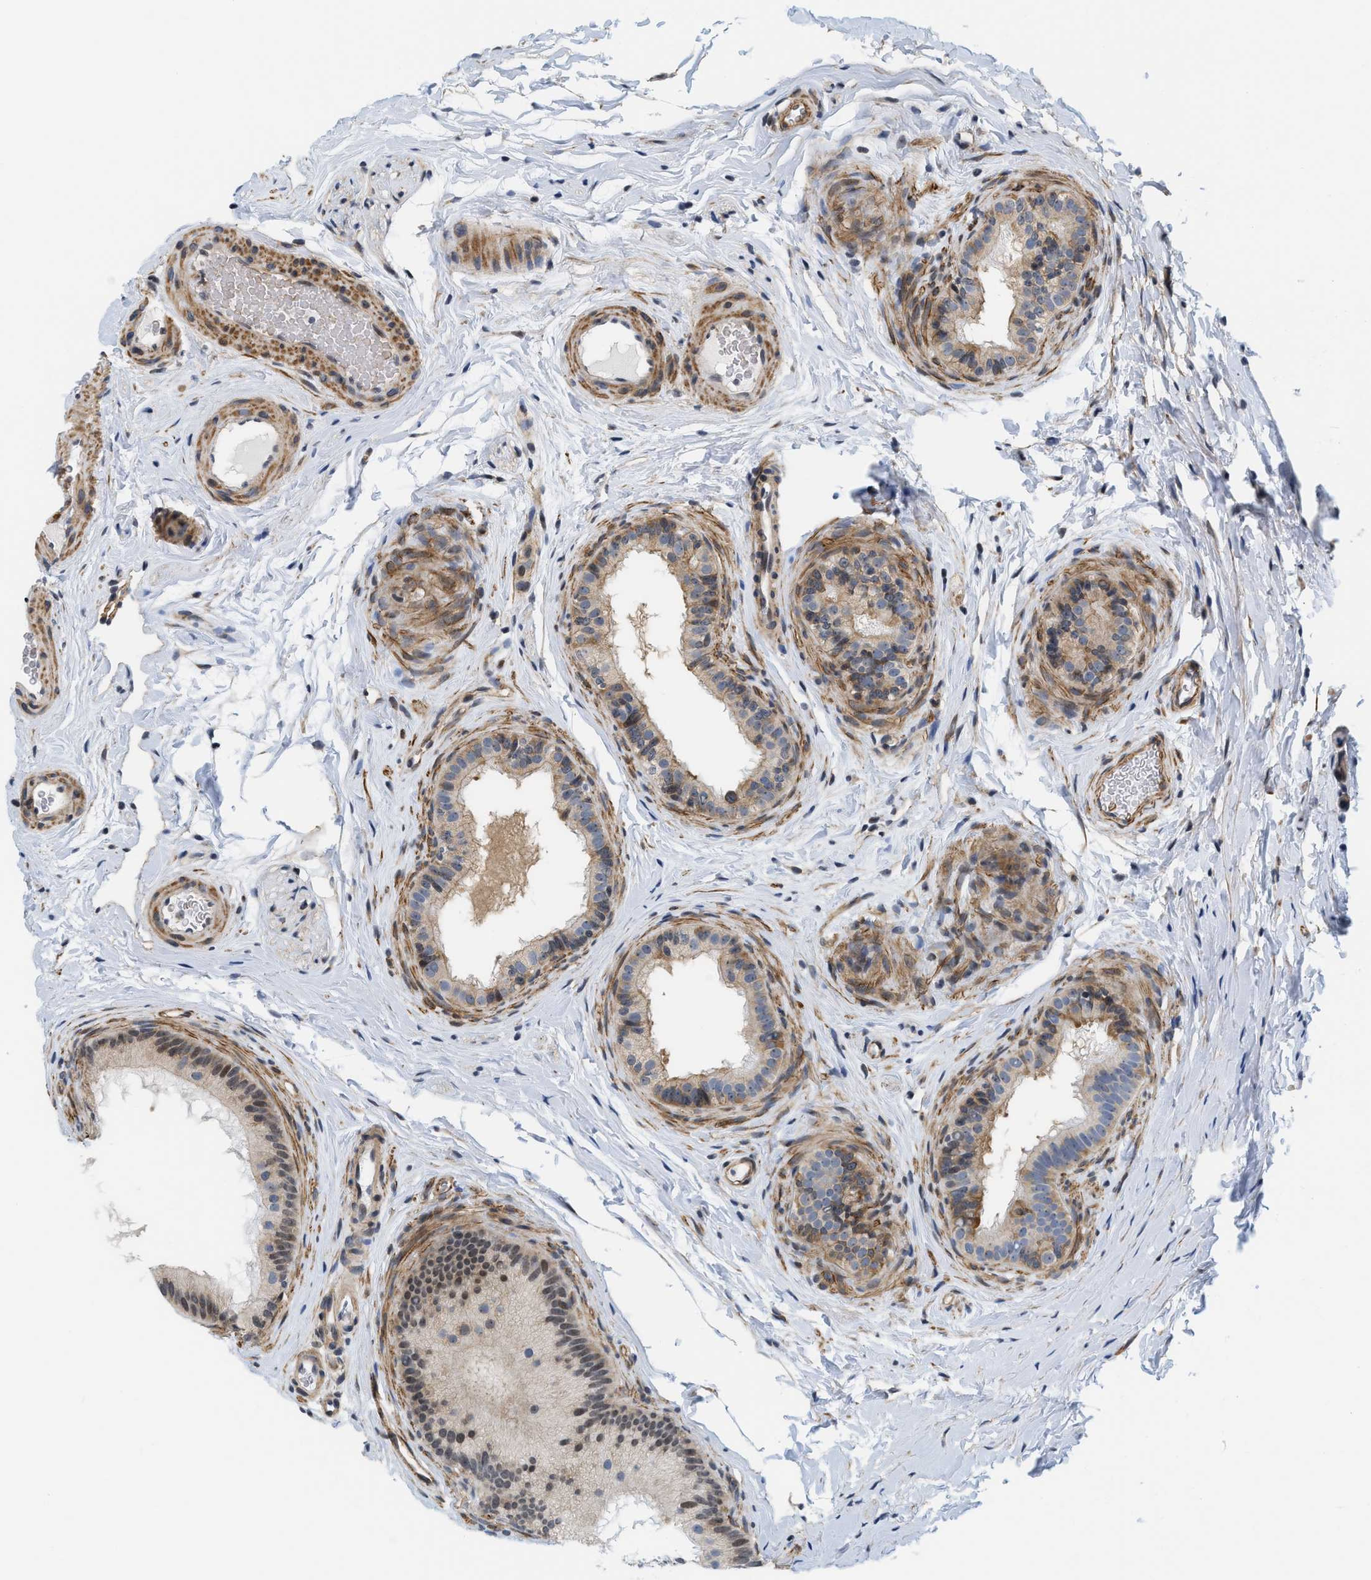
{"staining": {"intensity": "moderate", "quantity": "<25%", "location": "cytoplasmic/membranous,nuclear"}, "tissue": "epididymis", "cell_type": "Glandular cells", "image_type": "normal", "snomed": [{"axis": "morphology", "description": "Normal tissue, NOS"}, {"axis": "topography", "description": "Testis"}, {"axis": "topography", "description": "Epididymis"}], "caption": "IHC photomicrograph of unremarkable epididymis: epididymis stained using IHC demonstrates low levels of moderate protein expression localized specifically in the cytoplasmic/membranous,nuclear of glandular cells, appearing as a cytoplasmic/membranous,nuclear brown color.", "gene": "GPRASP2", "patient": {"sex": "male", "age": 36}}